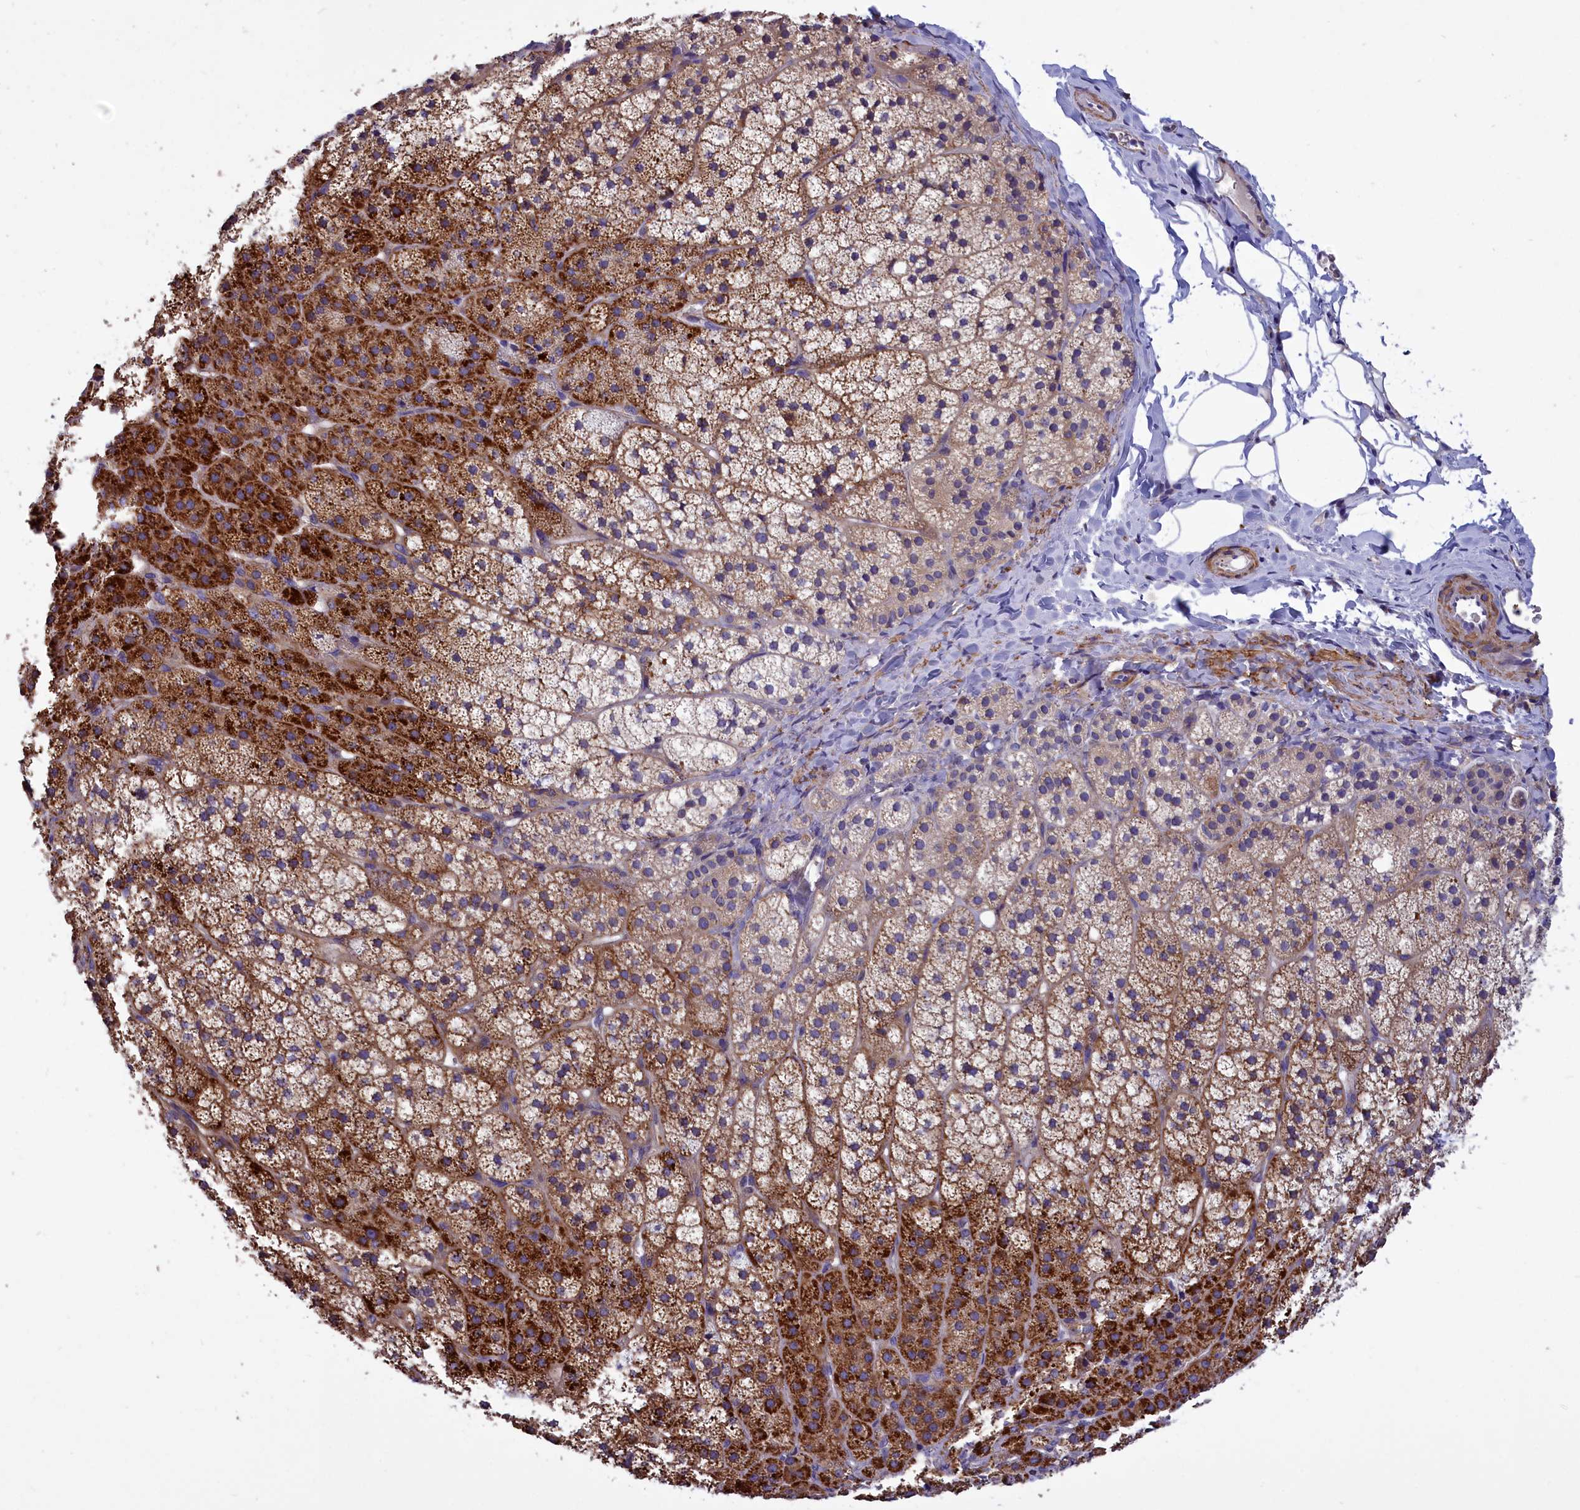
{"staining": {"intensity": "strong", "quantity": ">75%", "location": "cytoplasmic/membranous"}, "tissue": "adrenal gland", "cell_type": "Glandular cells", "image_type": "normal", "snomed": [{"axis": "morphology", "description": "Normal tissue, NOS"}, {"axis": "topography", "description": "Adrenal gland"}], "caption": "Benign adrenal gland shows strong cytoplasmic/membranous positivity in approximately >75% of glandular cells, visualized by immunohistochemistry. (DAB IHC, brown staining for protein, blue staining for nuclei).", "gene": "AMDHD2", "patient": {"sex": "female", "age": 44}}